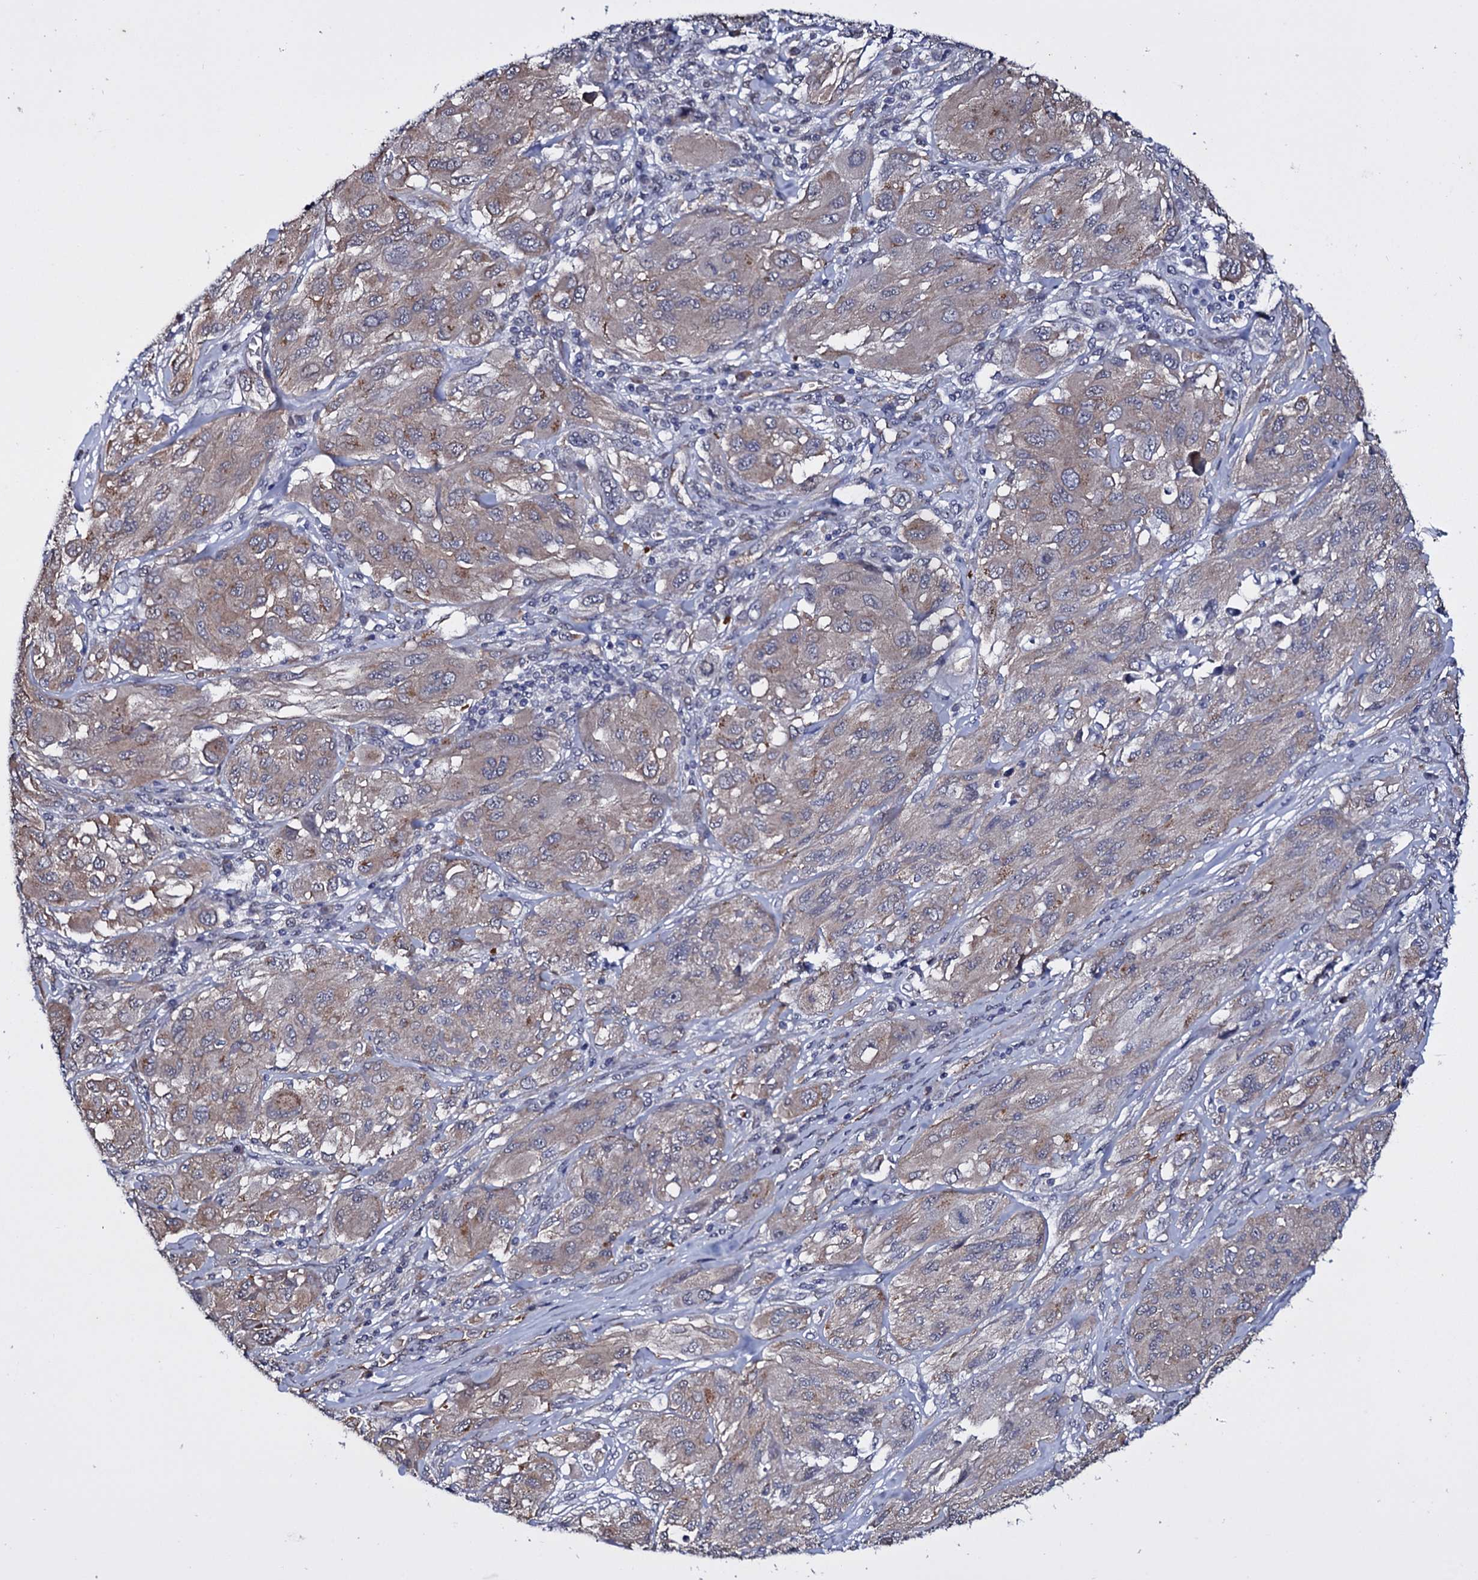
{"staining": {"intensity": "weak", "quantity": "25%-75%", "location": "cytoplasmic/membranous"}, "tissue": "melanoma", "cell_type": "Tumor cells", "image_type": "cancer", "snomed": [{"axis": "morphology", "description": "Malignant melanoma, NOS"}, {"axis": "topography", "description": "Skin"}], "caption": "Brown immunohistochemical staining in melanoma reveals weak cytoplasmic/membranous expression in approximately 25%-75% of tumor cells. The staining was performed using DAB (3,3'-diaminobenzidine), with brown indicating positive protein expression. Nuclei are stained blue with hematoxylin.", "gene": "GAREM1", "patient": {"sex": "female", "age": 91}}